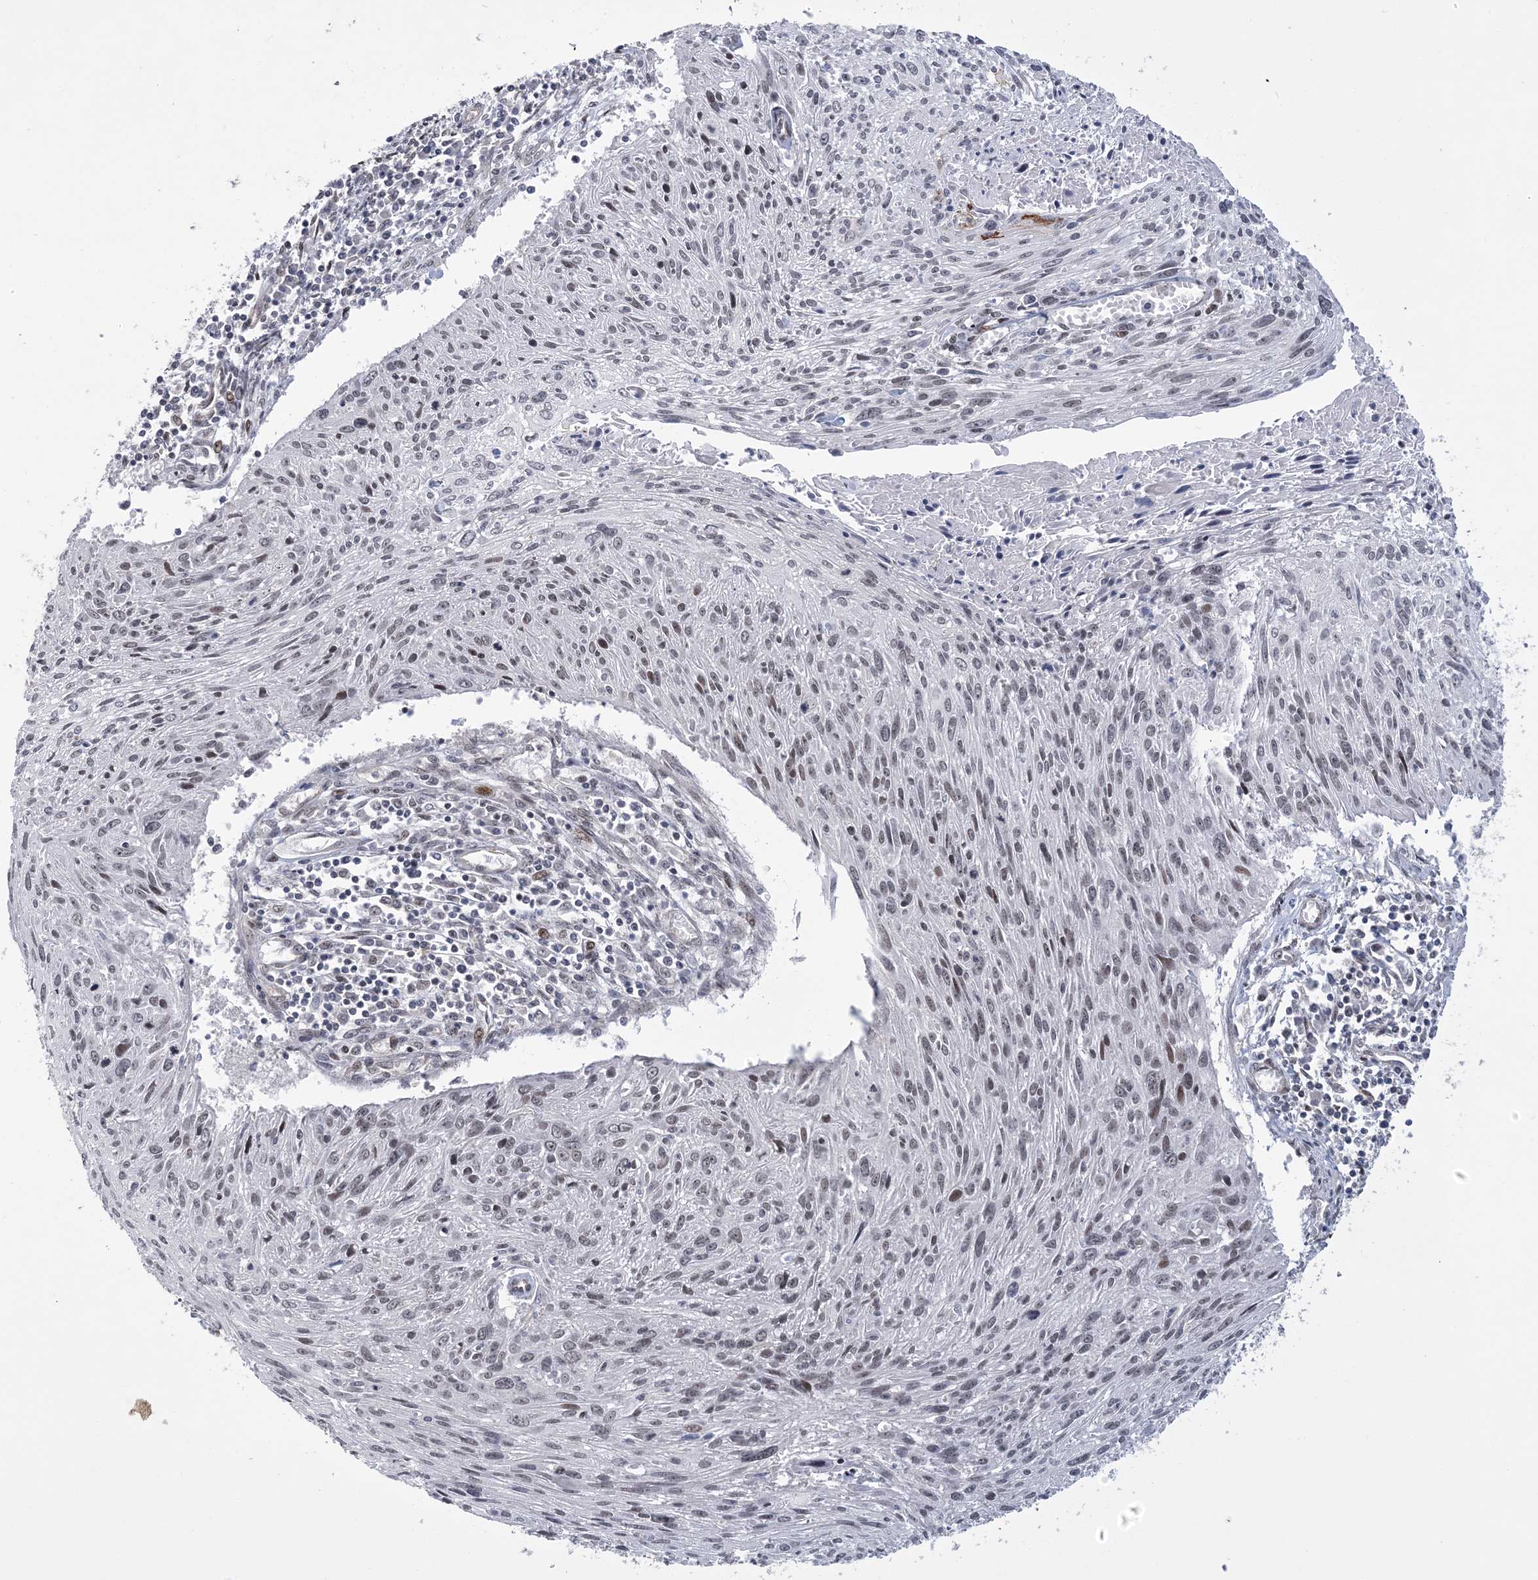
{"staining": {"intensity": "weak", "quantity": "<25%", "location": "nuclear"}, "tissue": "cervical cancer", "cell_type": "Tumor cells", "image_type": "cancer", "snomed": [{"axis": "morphology", "description": "Squamous cell carcinoma, NOS"}, {"axis": "topography", "description": "Cervix"}], "caption": "Human squamous cell carcinoma (cervical) stained for a protein using immunohistochemistry shows no positivity in tumor cells.", "gene": "HOMEZ", "patient": {"sex": "female", "age": 51}}